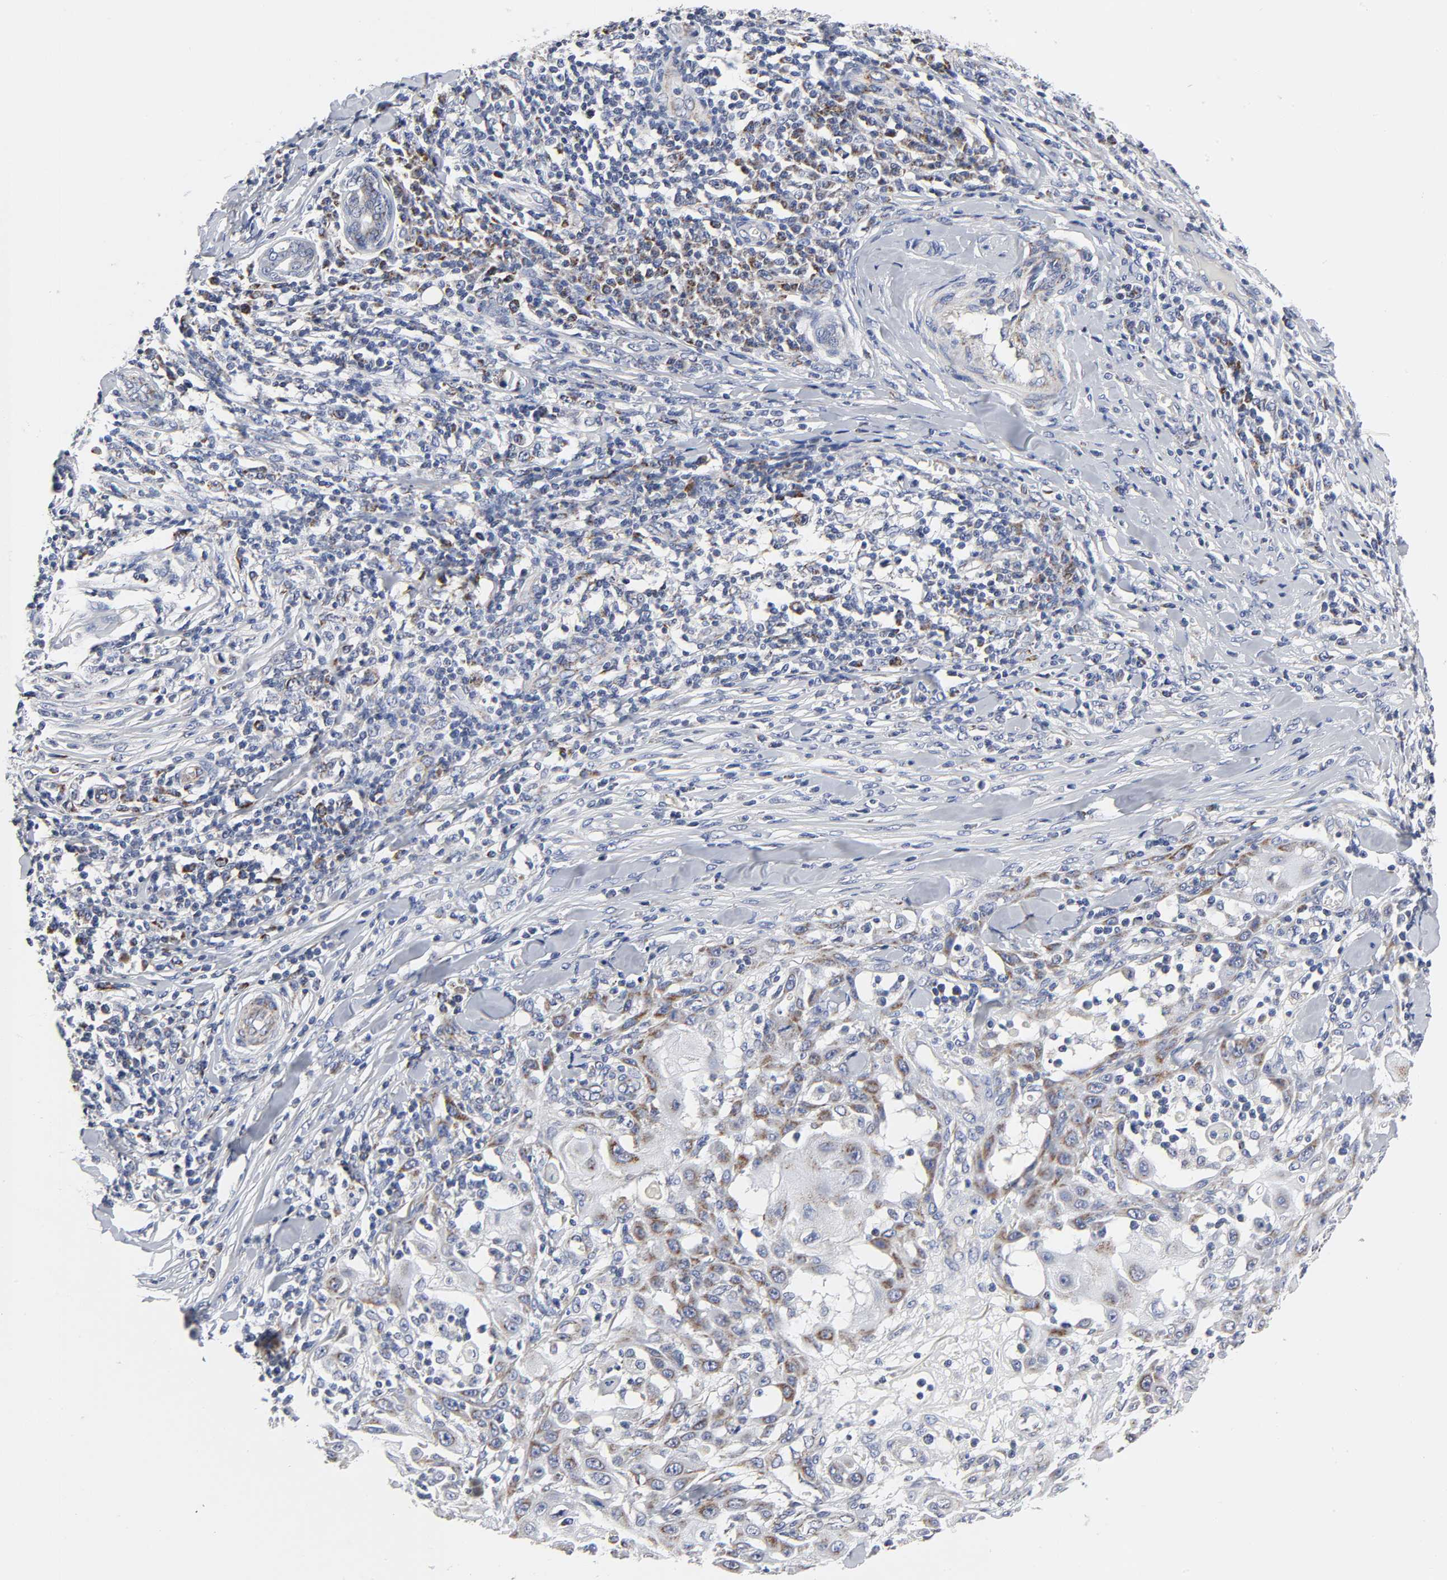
{"staining": {"intensity": "weak", "quantity": "25%-75%", "location": "cytoplasmic/membranous"}, "tissue": "skin cancer", "cell_type": "Tumor cells", "image_type": "cancer", "snomed": [{"axis": "morphology", "description": "Squamous cell carcinoma, NOS"}, {"axis": "topography", "description": "Skin"}], "caption": "This histopathology image shows skin cancer stained with immunohistochemistry to label a protein in brown. The cytoplasmic/membranous of tumor cells show weak positivity for the protein. Nuclei are counter-stained blue.", "gene": "AOPEP", "patient": {"sex": "male", "age": 24}}